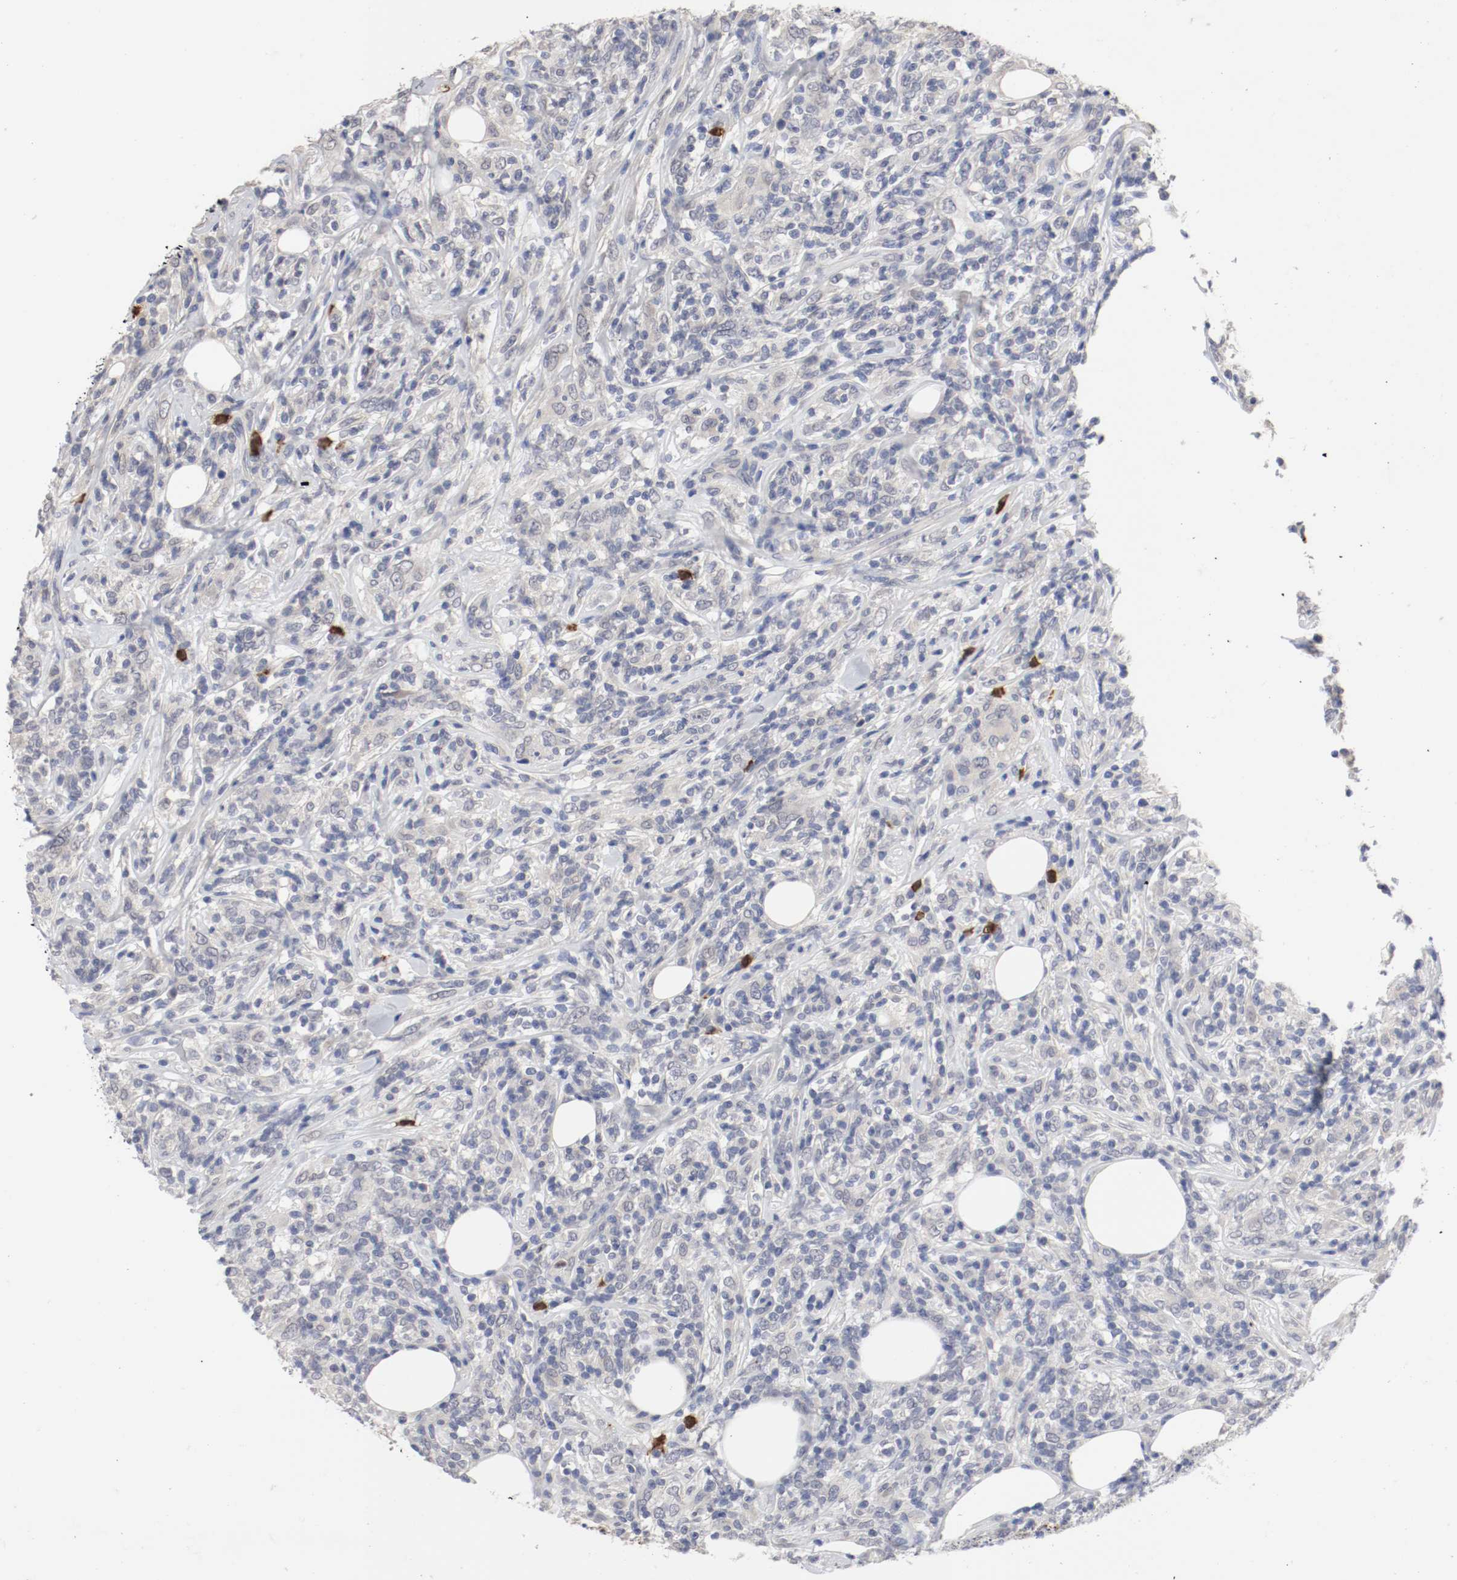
{"staining": {"intensity": "strong", "quantity": "<25%", "location": "nuclear"}, "tissue": "lymphoma", "cell_type": "Tumor cells", "image_type": "cancer", "snomed": [{"axis": "morphology", "description": "Malignant lymphoma, non-Hodgkin's type, High grade"}, {"axis": "topography", "description": "Lymph node"}], "caption": "Immunohistochemical staining of human high-grade malignant lymphoma, non-Hodgkin's type exhibits strong nuclear protein positivity in about <25% of tumor cells.", "gene": "CEBPE", "patient": {"sex": "female", "age": 84}}